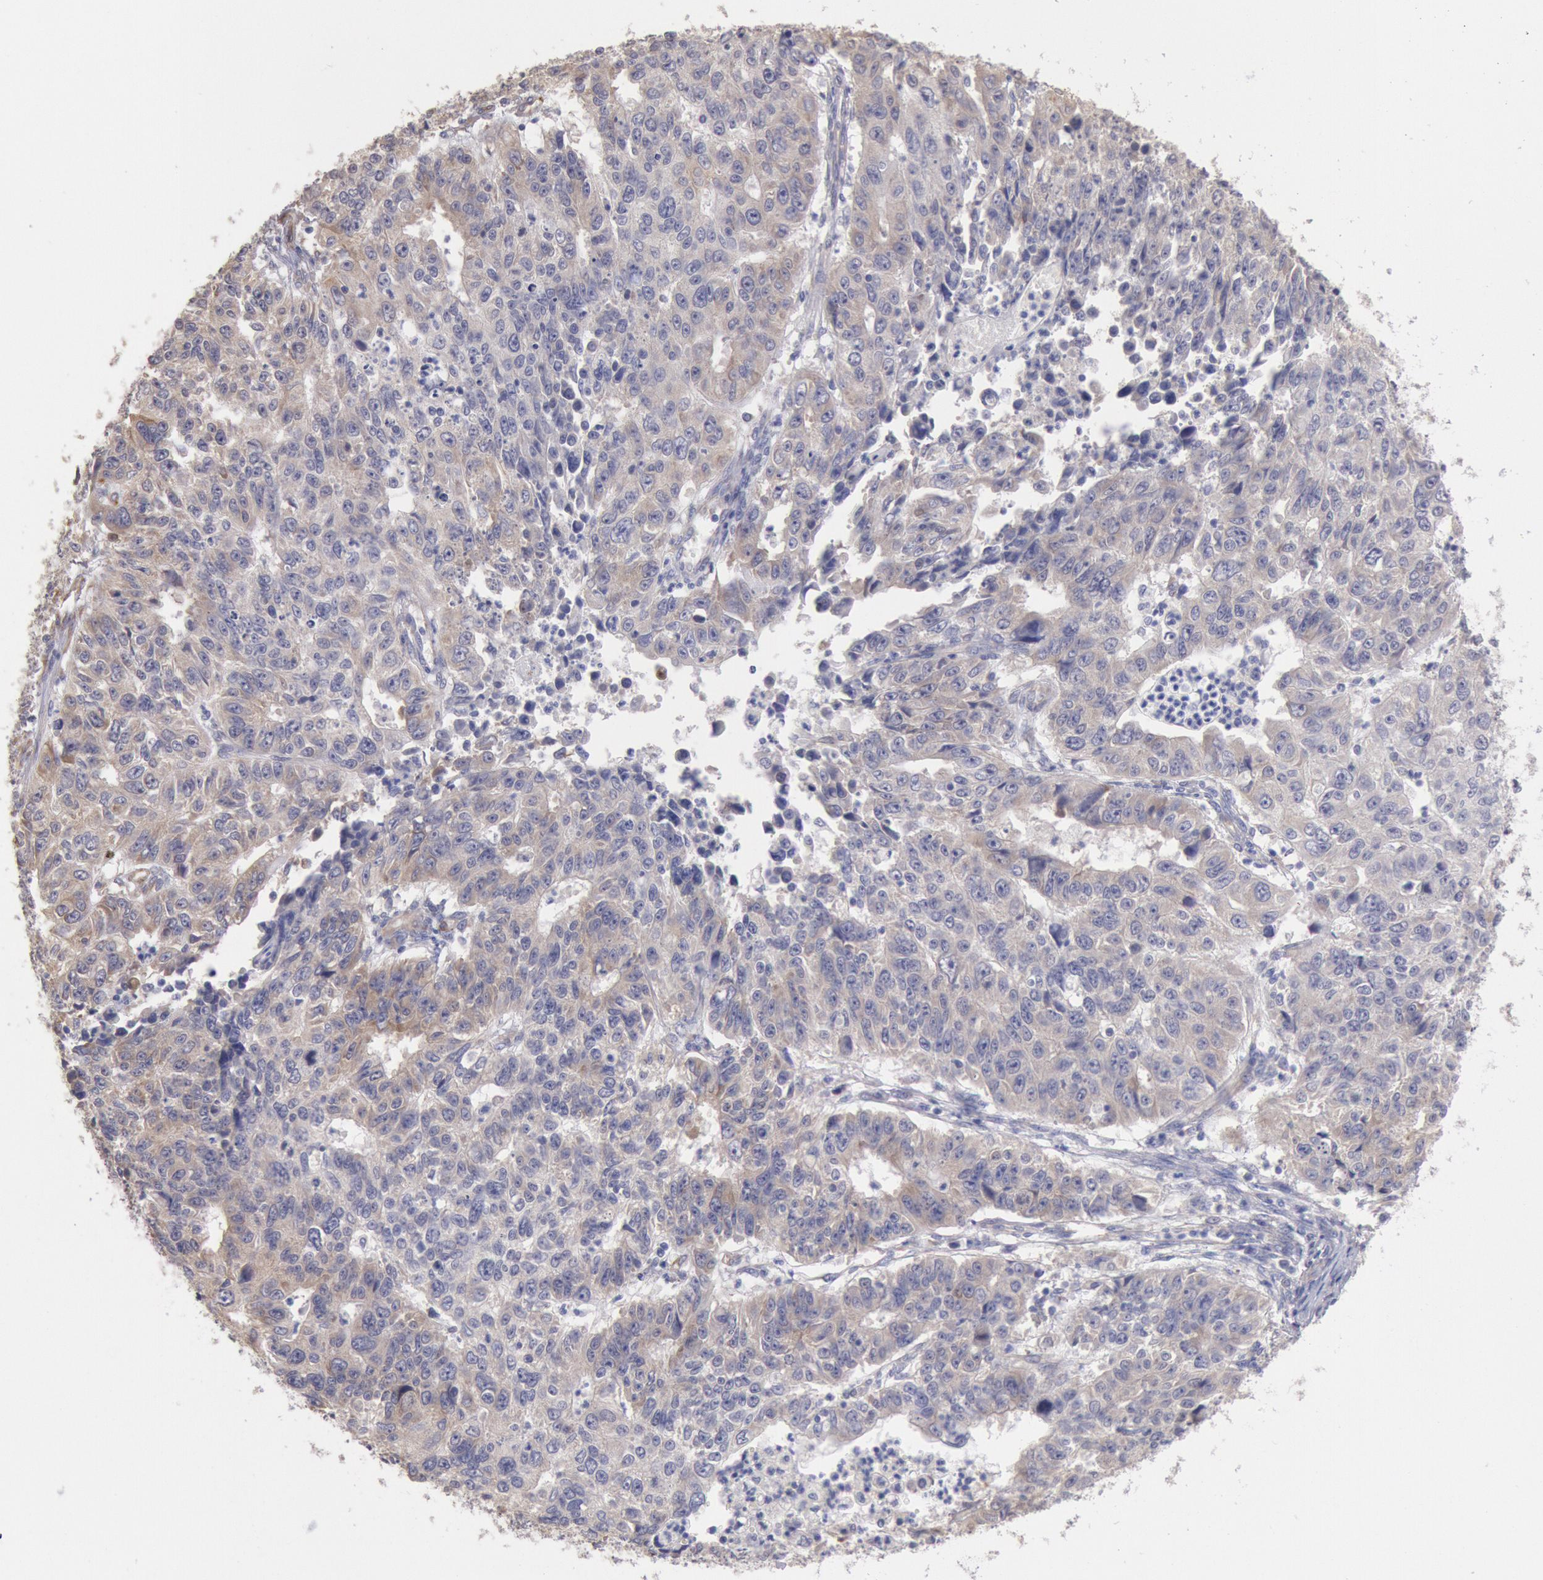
{"staining": {"intensity": "moderate", "quantity": ">75%", "location": "cytoplasmic/membranous"}, "tissue": "endometrial cancer", "cell_type": "Tumor cells", "image_type": "cancer", "snomed": [{"axis": "morphology", "description": "Adenocarcinoma, NOS"}, {"axis": "topography", "description": "Endometrium"}], "caption": "Protein expression analysis of human endometrial cancer reveals moderate cytoplasmic/membranous staining in approximately >75% of tumor cells. (DAB (3,3'-diaminobenzidine) IHC, brown staining for protein, blue staining for nuclei).", "gene": "DRG1", "patient": {"sex": "female", "age": 42}}